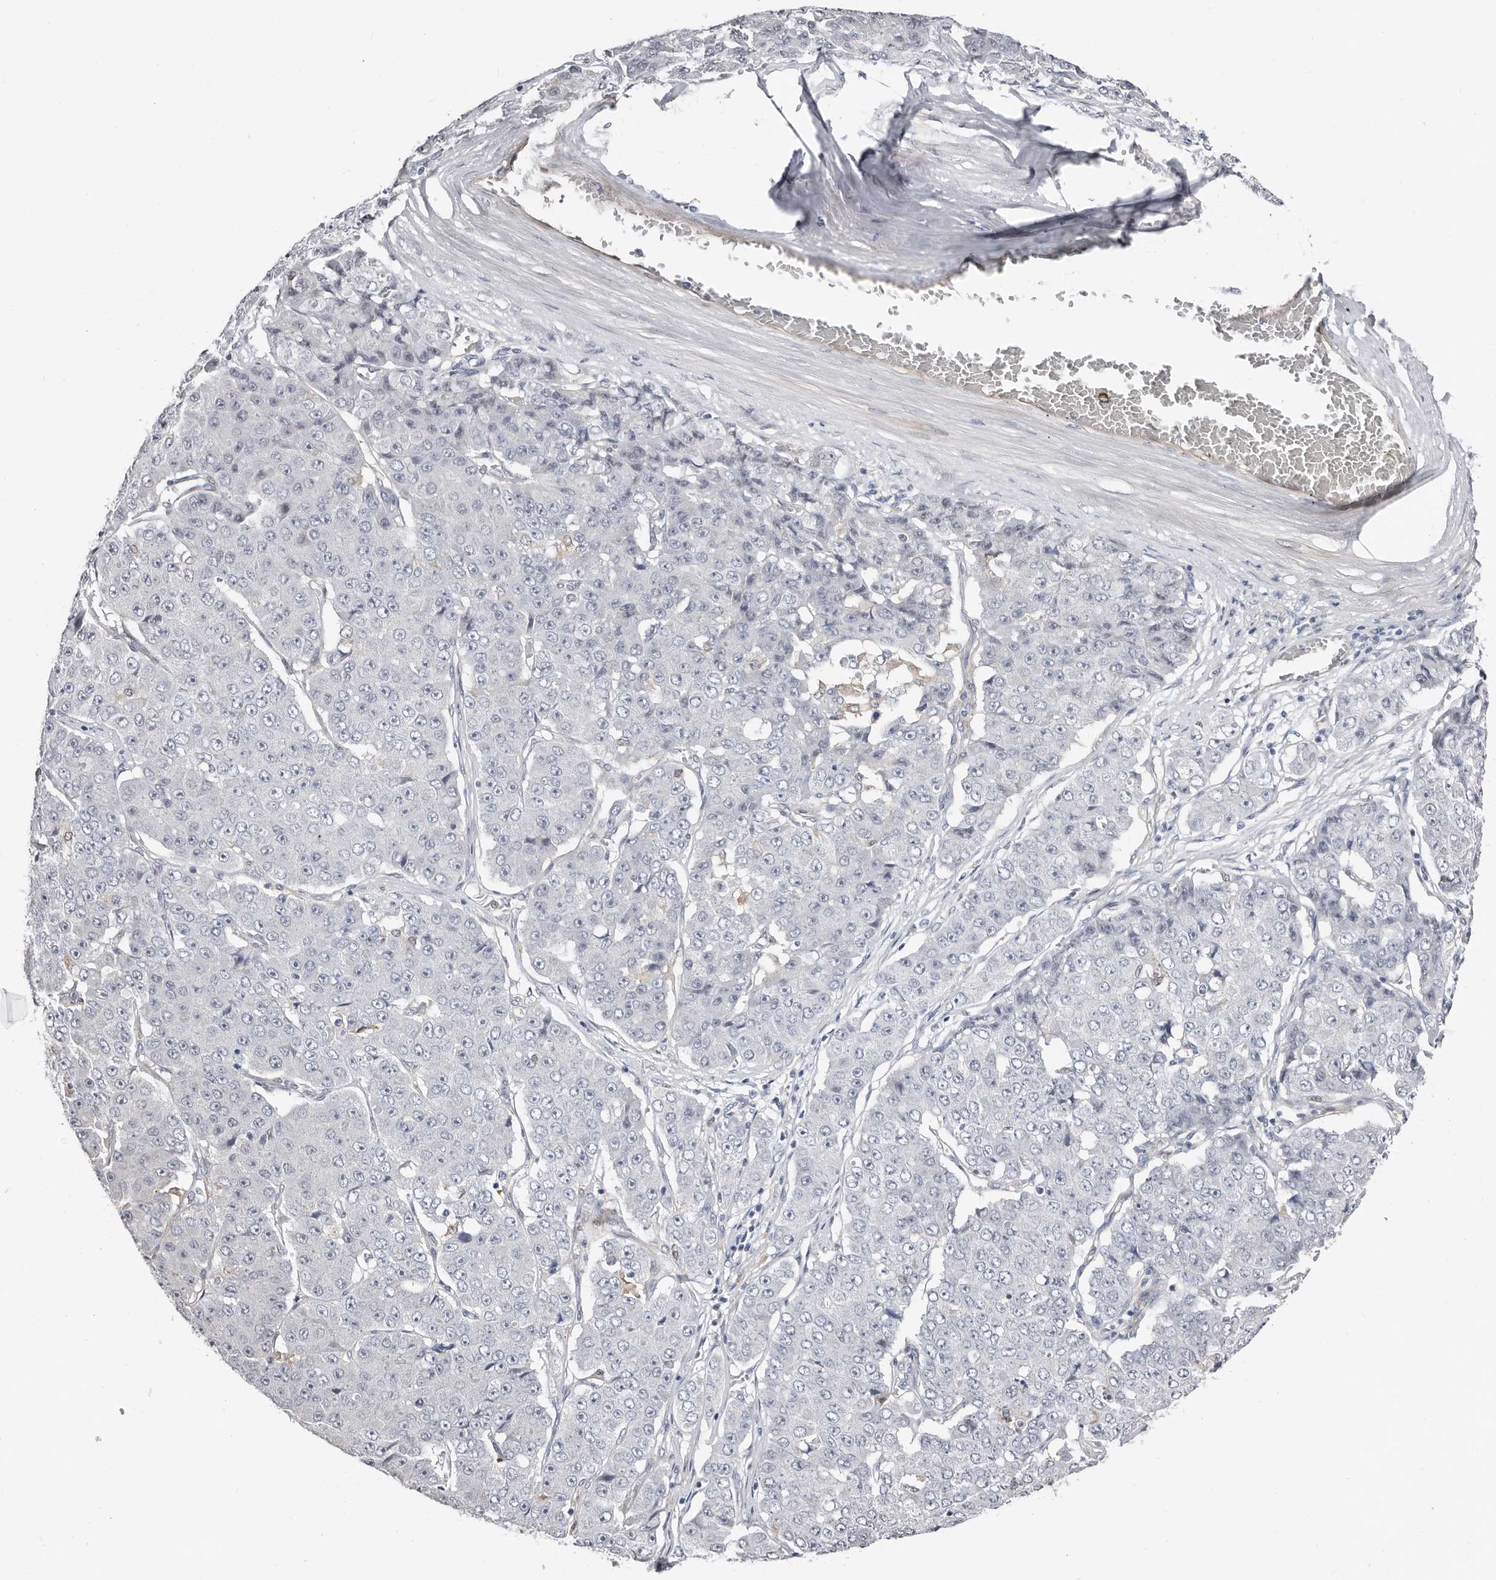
{"staining": {"intensity": "negative", "quantity": "none", "location": "none"}, "tissue": "pancreatic cancer", "cell_type": "Tumor cells", "image_type": "cancer", "snomed": [{"axis": "morphology", "description": "Adenocarcinoma, NOS"}, {"axis": "topography", "description": "Pancreas"}], "caption": "Immunohistochemistry image of human pancreatic cancer (adenocarcinoma) stained for a protein (brown), which reveals no expression in tumor cells.", "gene": "ASRGL1", "patient": {"sex": "male", "age": 50}}